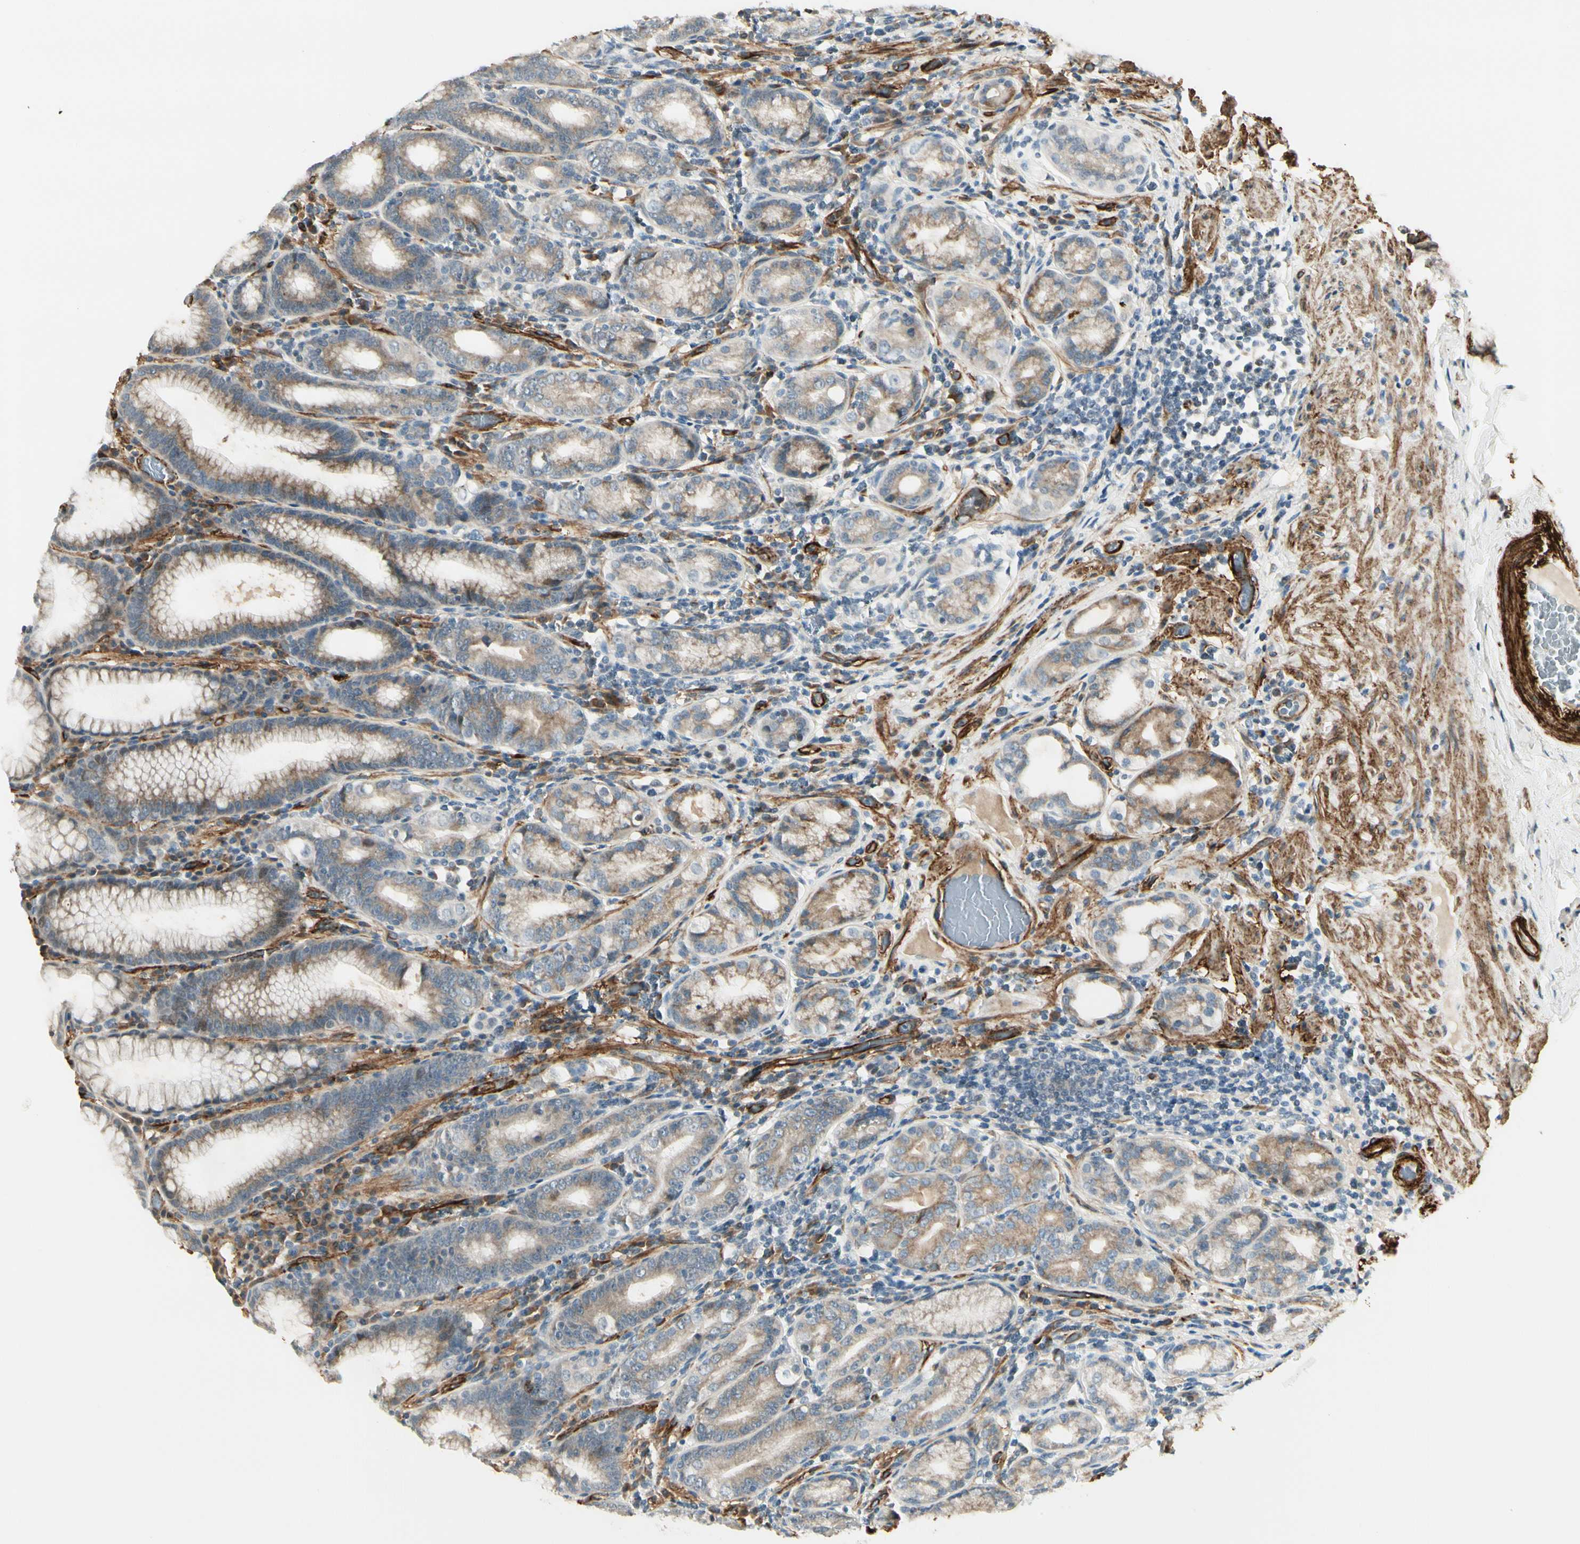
{"staining": {"intensity": "weak", "quantity": "25%-75%", "location": "cytoplasmic/membranous"}, "tissue": "stomach", "cell_type": "Glandular cells", "image_type": "normal", "snomed": [{"axis": "morphology", "description": "Normal tissue, NOS"}, {"axis": "topography", "description": "Stomach, lower"}], "caption": "An image showing weak cytoplasmic/membranous staining in approximately 25%-75% of glandular cells in unremarkable stomach, as visualized by brown immunohistochemical staining.", "gene": "MCAM", "patient": {"sex": "female", "age": 76}}